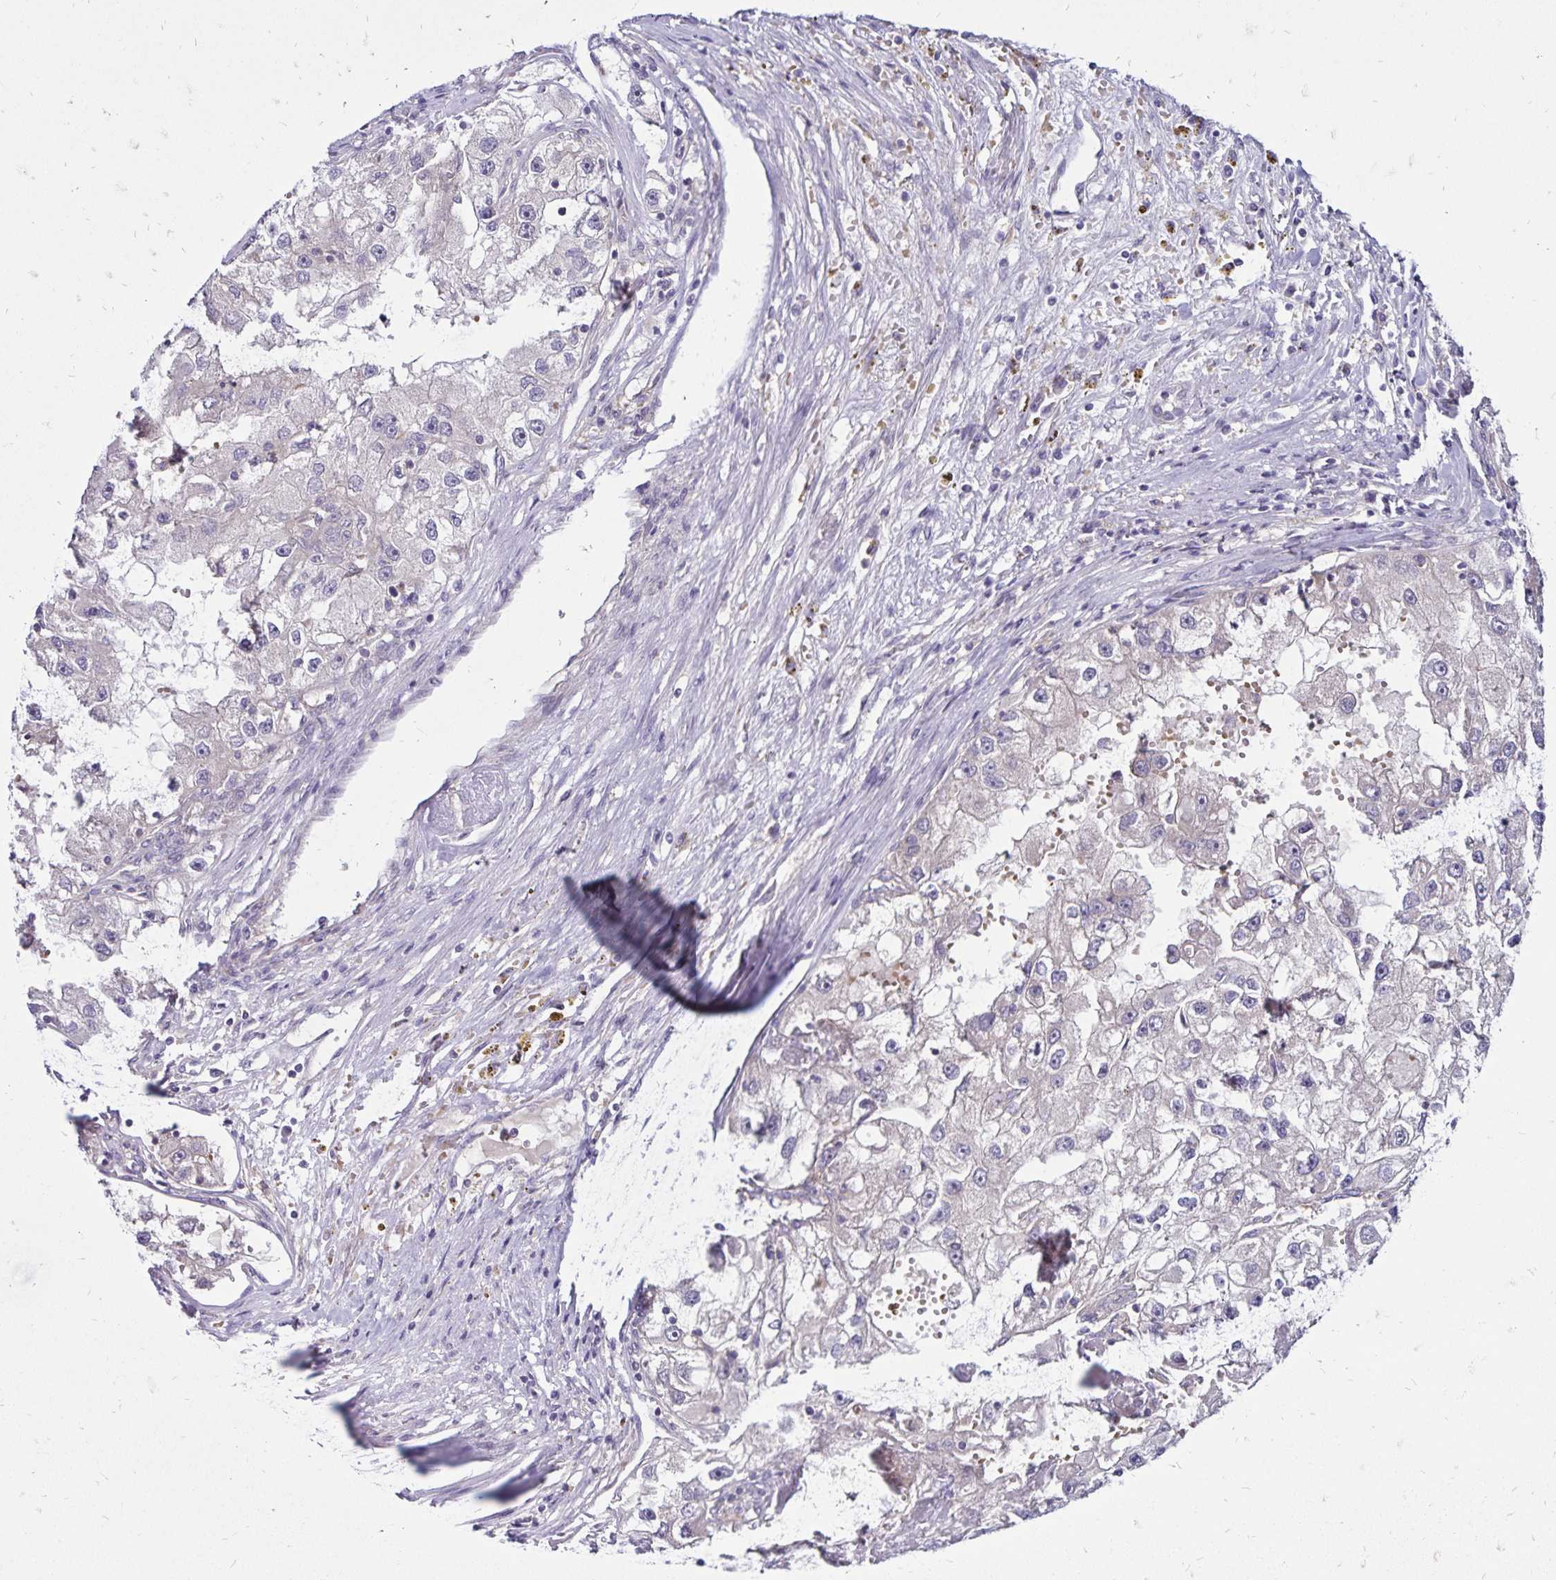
{"staining": {"intensity": "negative", "quantity": "none", "location": "none"}, "tissue": "renal cancer", "cell_type": "Tumor cells", "image_type": "cancer", "snomed": [{"axis": "morphology", "description": "Adenocarcinoma, NOS"}, {"axis": "topography", "description": "Kidney"}], "caption": "Protein analysis of renal adenocarcinoma reveals no significant expression in tumor cells.", "gene": "FSD1", "patient": {"sex": "male", "age": 63}}